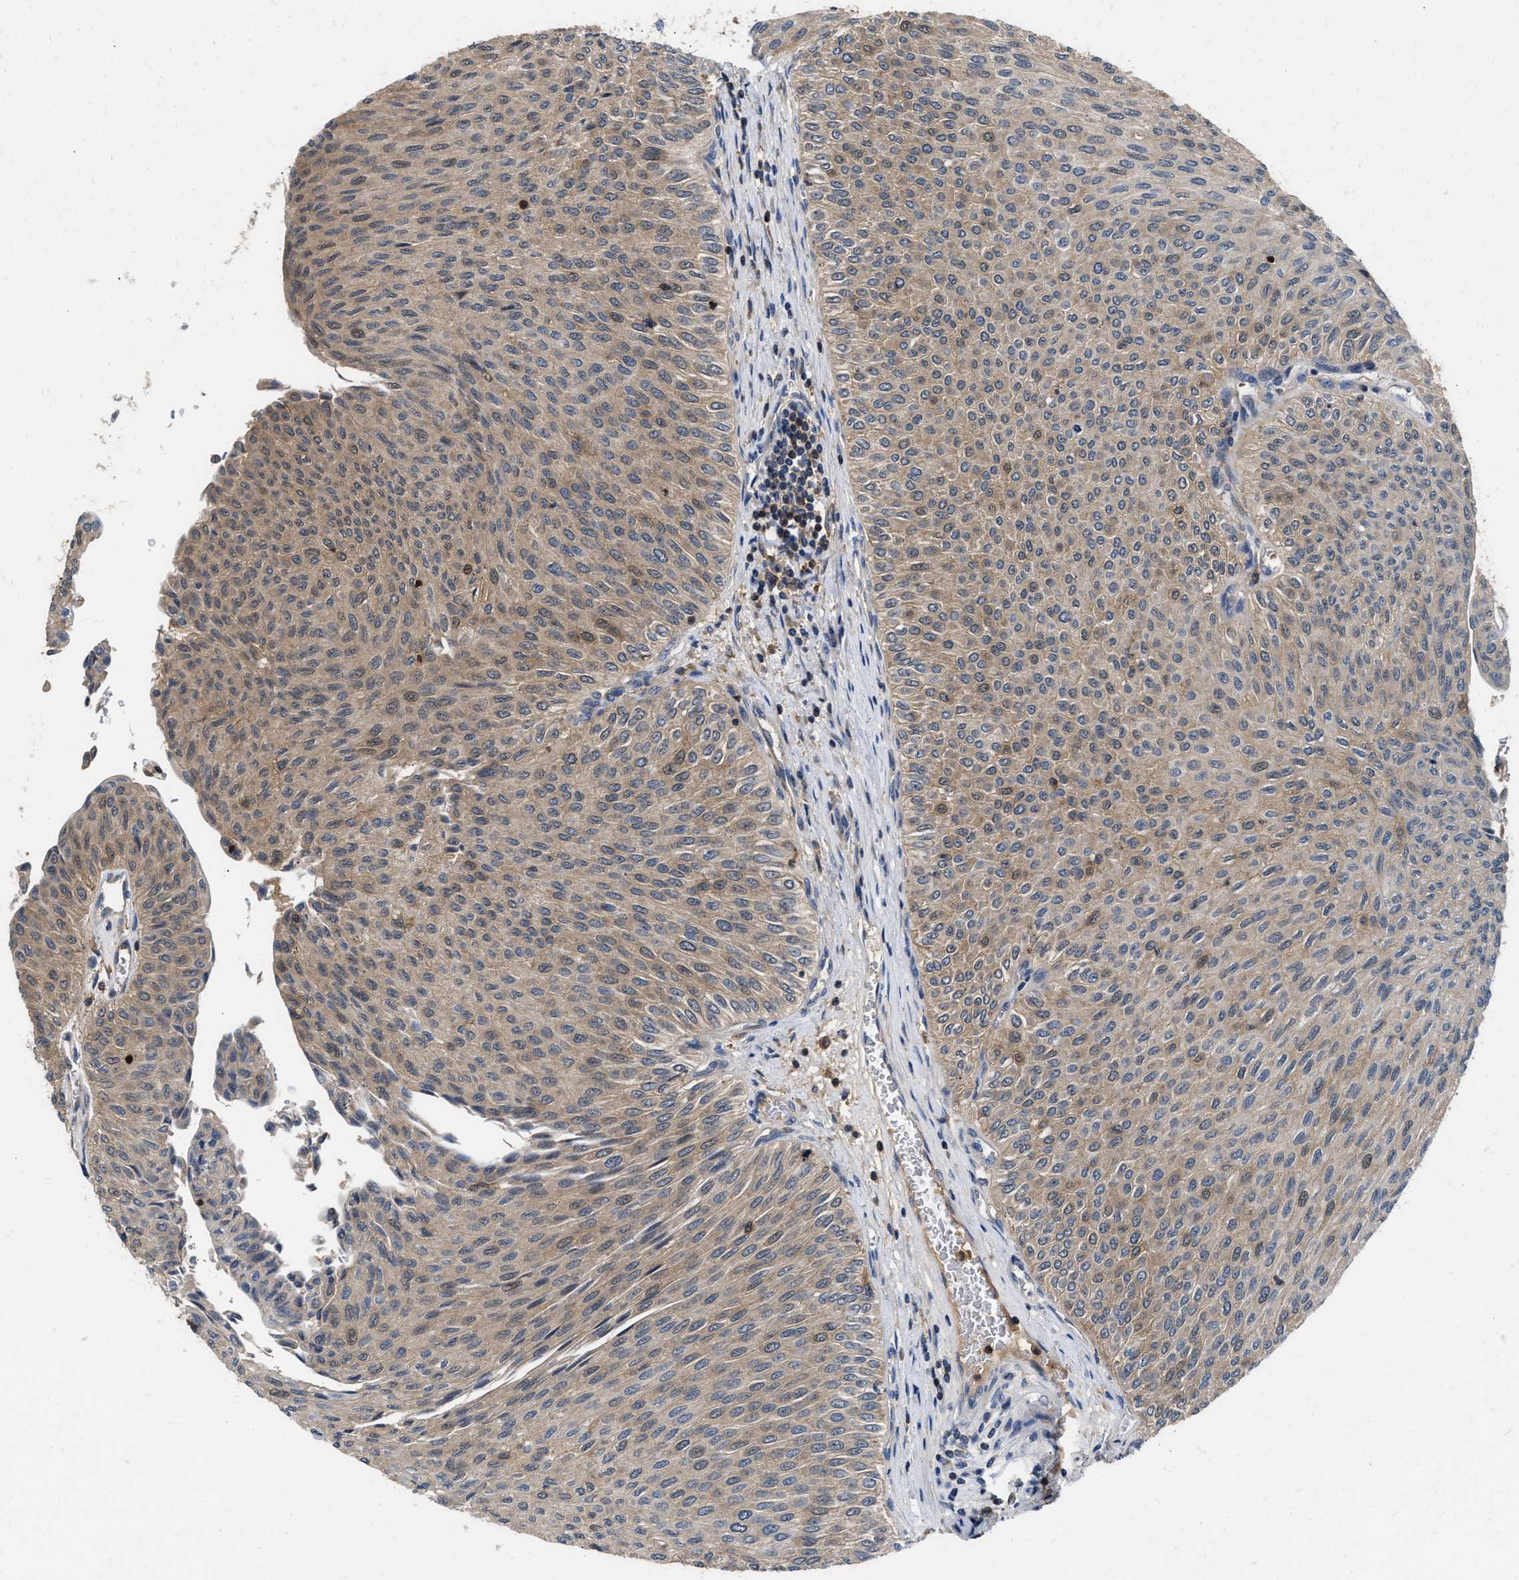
{"staining": {"intensity": "weak", "quantity": ">75%", "location": "cytoplasmic/membranous"}, "tissue": "urothelial cancer", "cell_type": "Tumor cells", "image_type": "cancer", "snomed": [{"axis": "morphology", "description": "Urothelial carcinoma, Low grade"}, {"axis": "topography", "description": "Urinary bladder"}], "caption": "Immunohistochemistry (IHC) of low-grade urothelial carcinoma reveals low levels of weak cytoplasmic/membranous positivity in about >75% of tumor cells.", "gene": "OSTF1", "patient": {"sex": "male", "age": 78}}